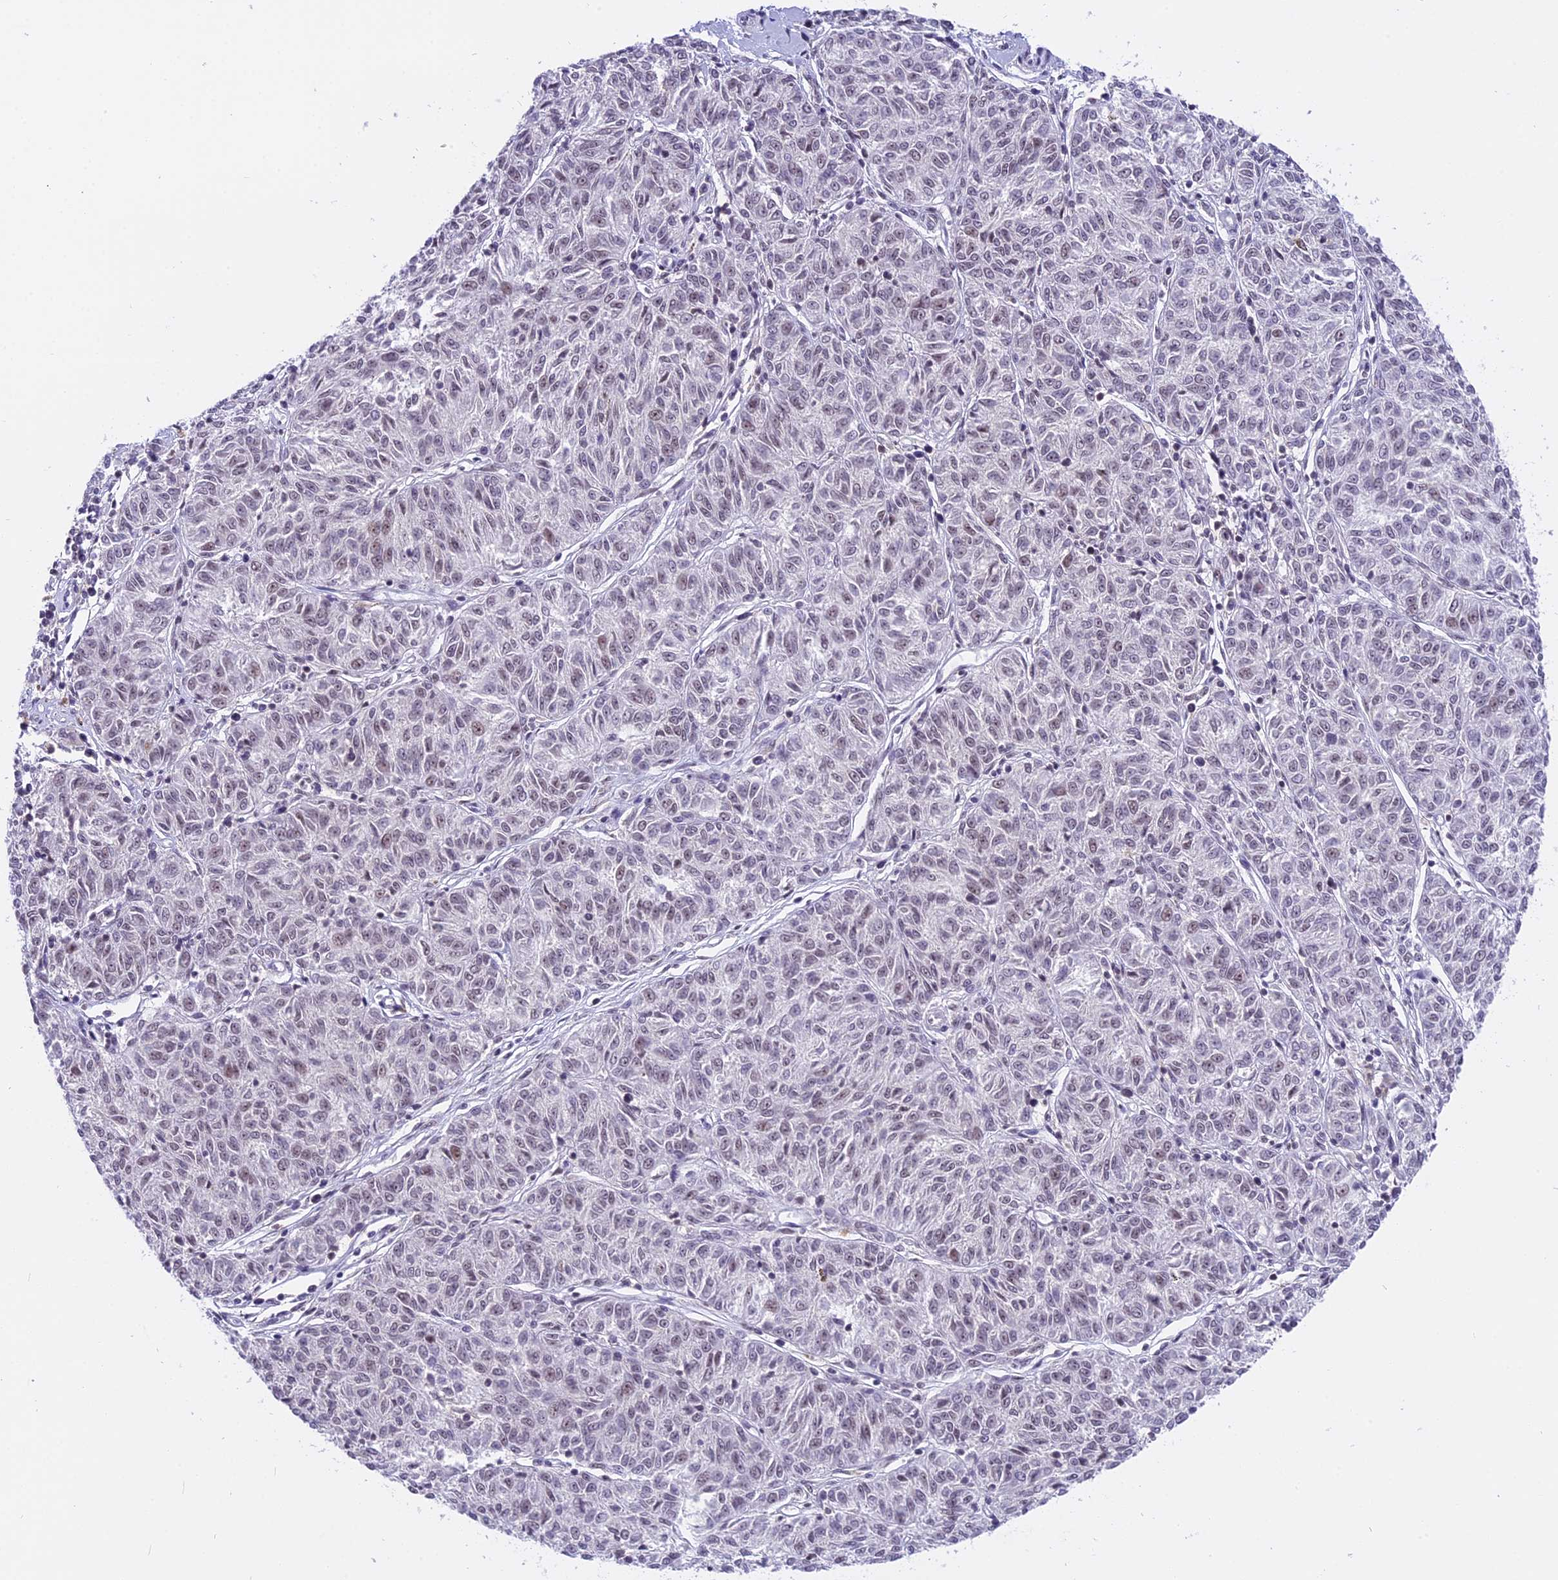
{"staining": {"intensity": "weak", "quantity": "<25%", "location": "nuclear"}, "tissue": "melanoma", "cell_type": "Tumor cells", "image_type": "cancer", "snomed": [{"axis": "morphology", "description": "Malignant melanoma, NOS"}, {"axis": "topography", "description": "Skin"}], "caption": "Immunohistochemistry histopathology image of human melanoma stained for a protein (brown), which demonstrates no staining in tumor cells.", "gene": "TADA3", "patient": {"sex": "female", "age": 72}}